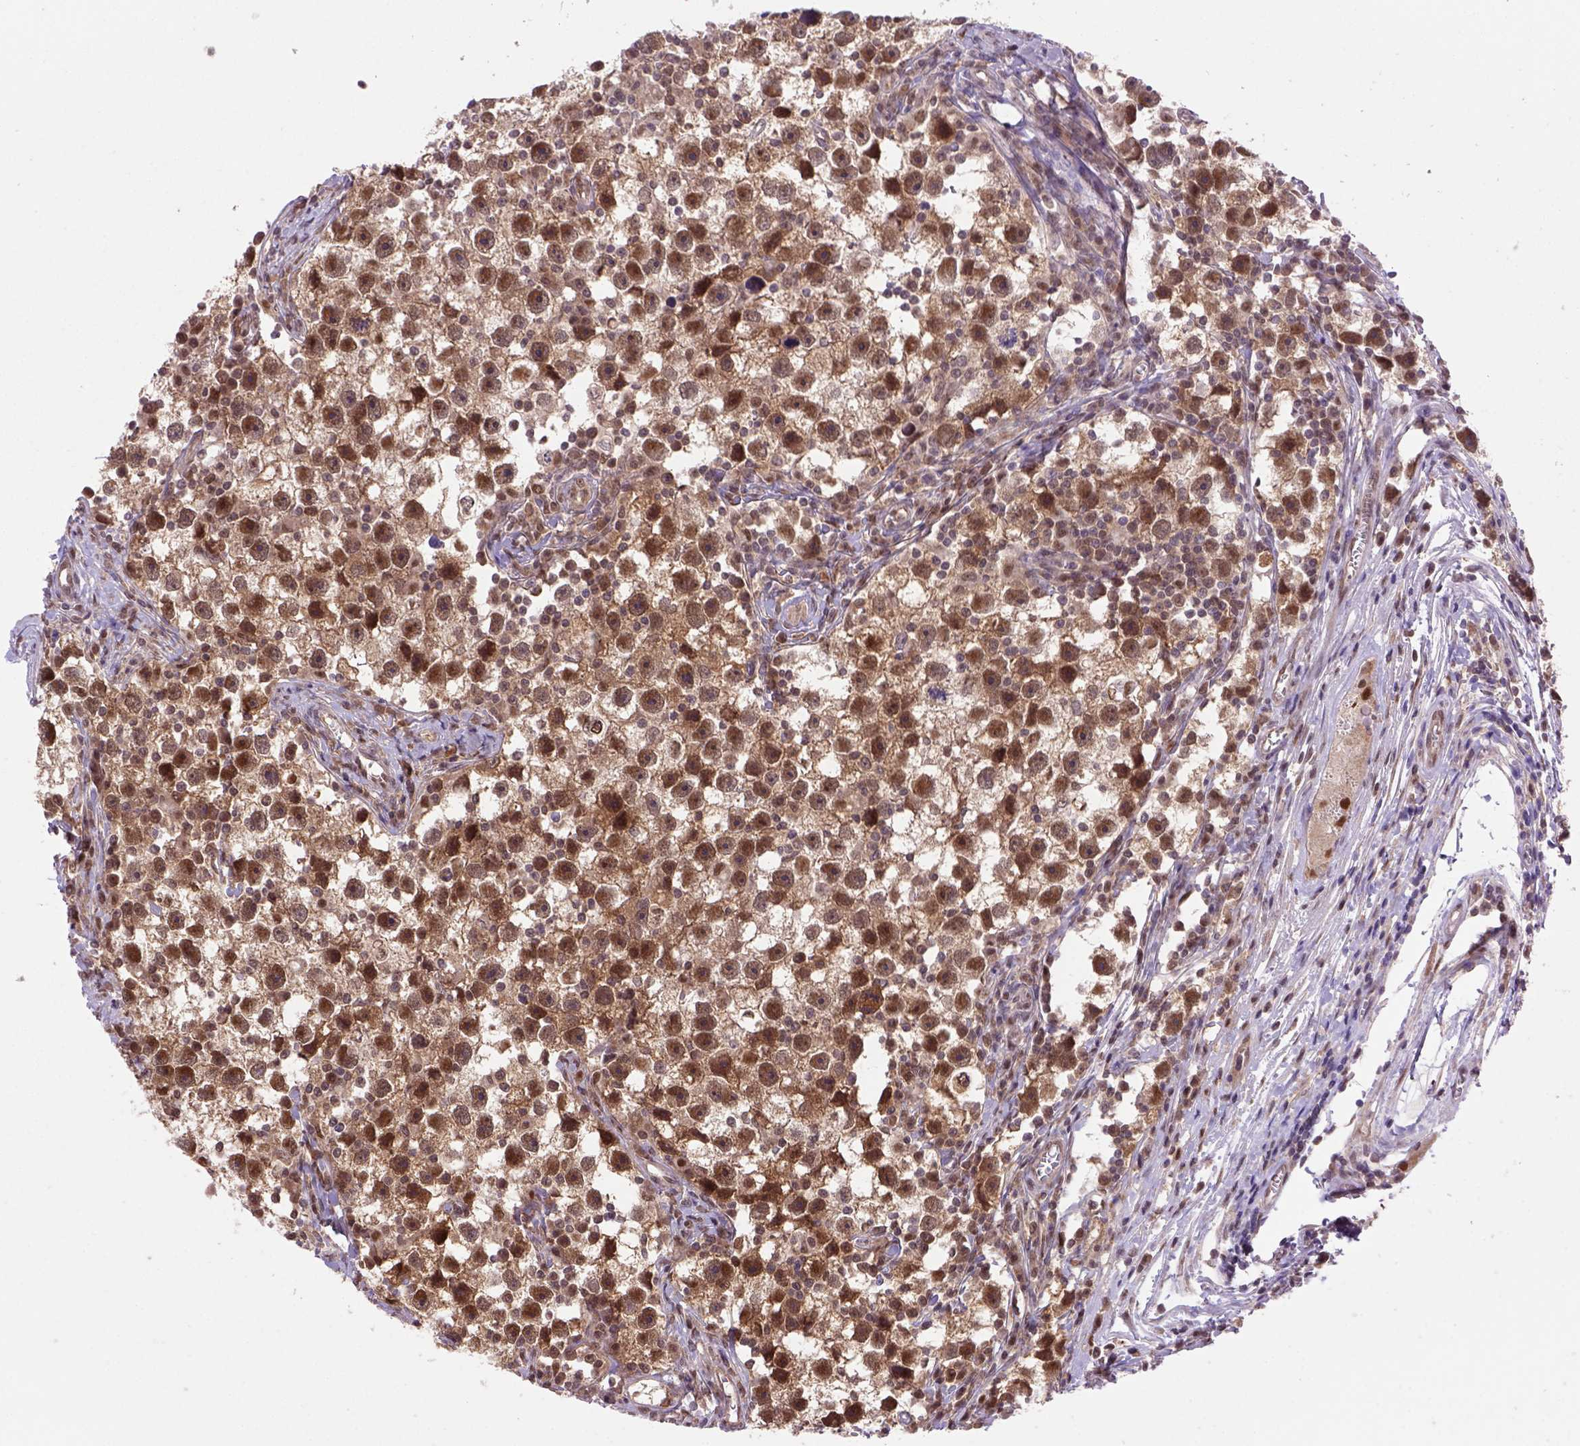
{"staining": {"intensity": "strong", "quantity": ">75%", "location": "cytoplasmic/membranous,nuclear"}, "tissue": "testis cancer", "cell_type": "Tumor cells", "image_type": "cancer", "snomed": [{"axis": "morphology", "description": "Seminoma, NOS"}, {"axis": "topography", "description": "Testis"}], "caption": "Seminoma (testis) stained with DAB immunohistochemistry shows high levels of strong cytoplasmic/membranous and nuclear expression in about >75% of tumor cells.", "gene": "PSMC2", "patient": {"sex": "male", "age": 30}}